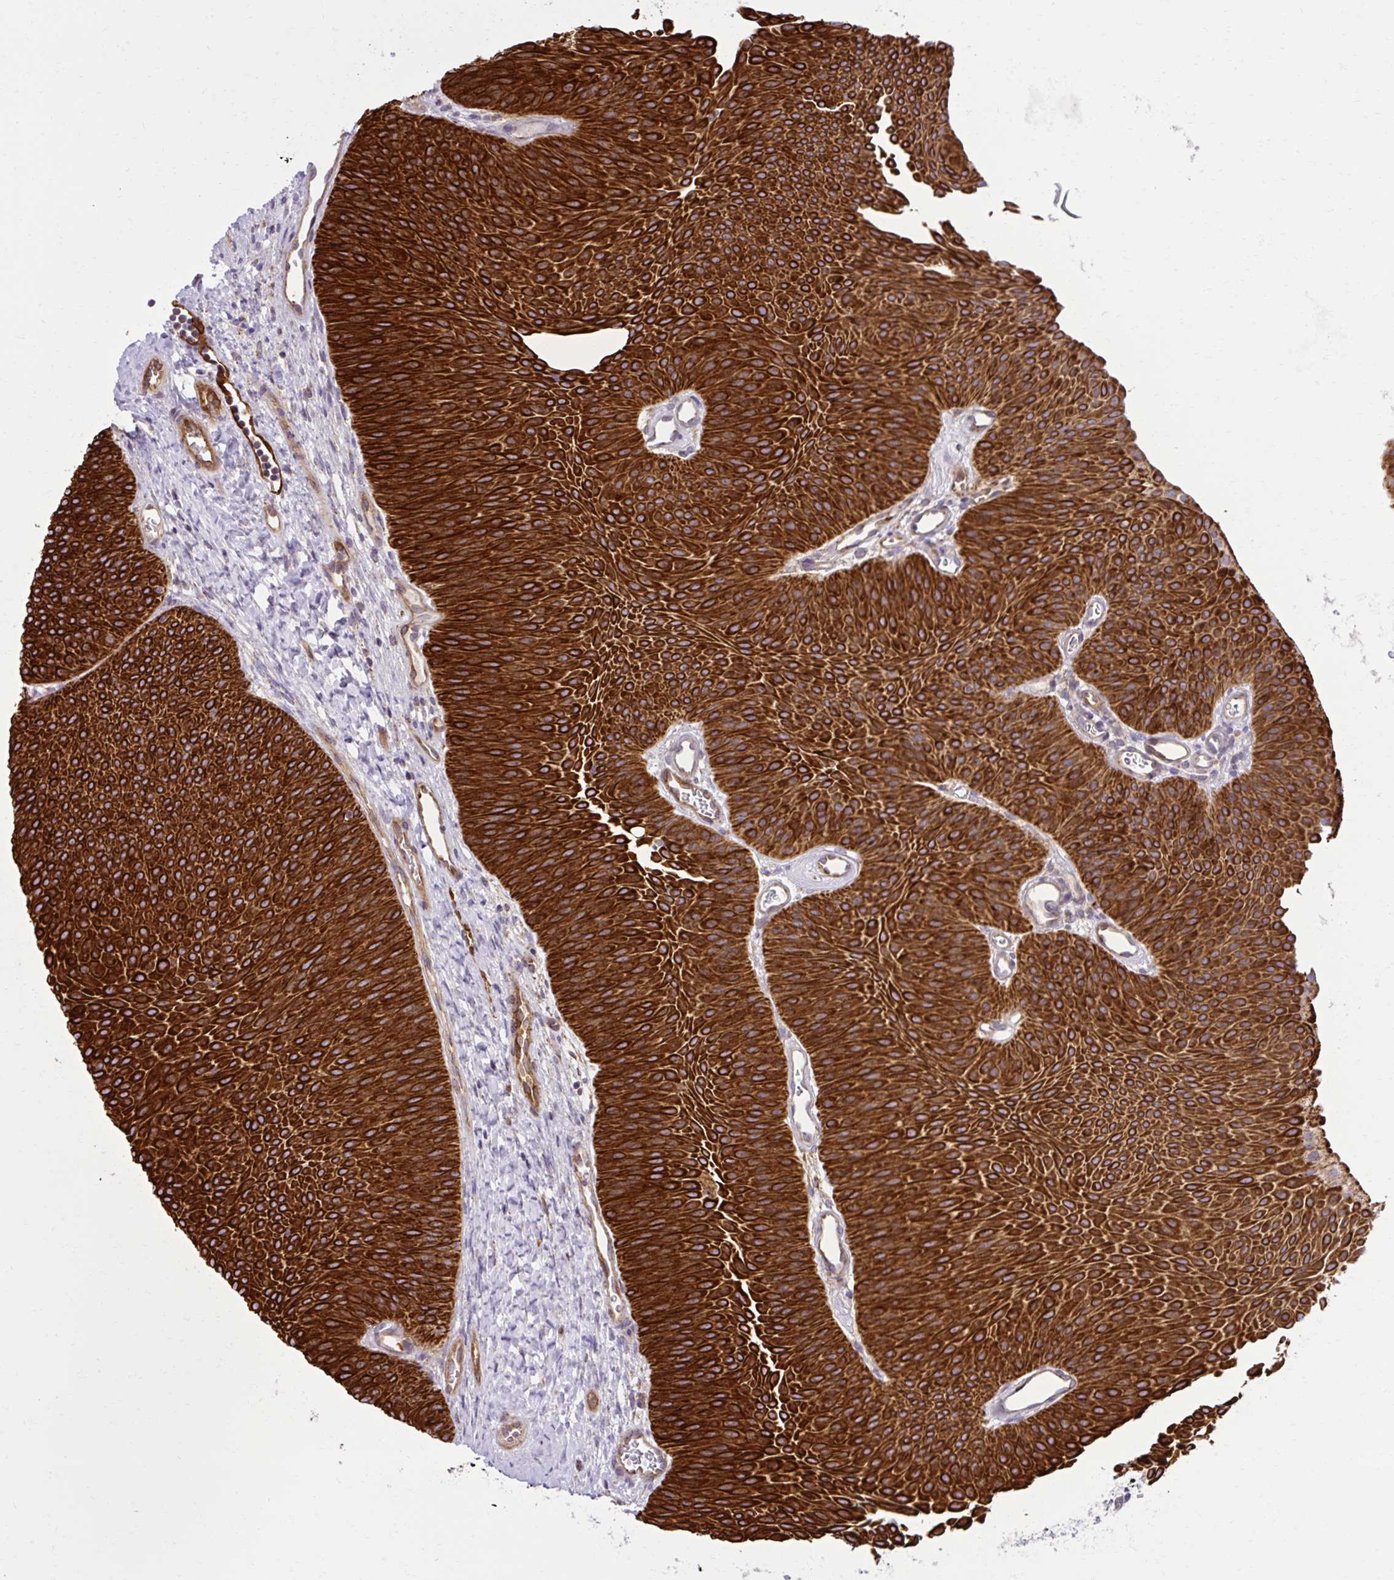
{"staining": {"intensity": "strong", "quantity": ">75%", "location": "cytoplasmic/membranous"}, "tissue": "urothelial cancer", "cell_type": "Tumor cells", "image_type": "cancer", "snomed": [{"axis": "morphology", "description": "Urothelial carcinoma, Low grade"}, {"axis": "topography", "description": "Urinary bladder"}], "caption": "Human urothelial carcinoma (low-grade) stained with a brown dye demonstrates strong cytoplasmic/membranous positive expression in about >75% of tumor cells.", "gene": "LIMS1", "patient": {"sex": "female", "age": 60}}